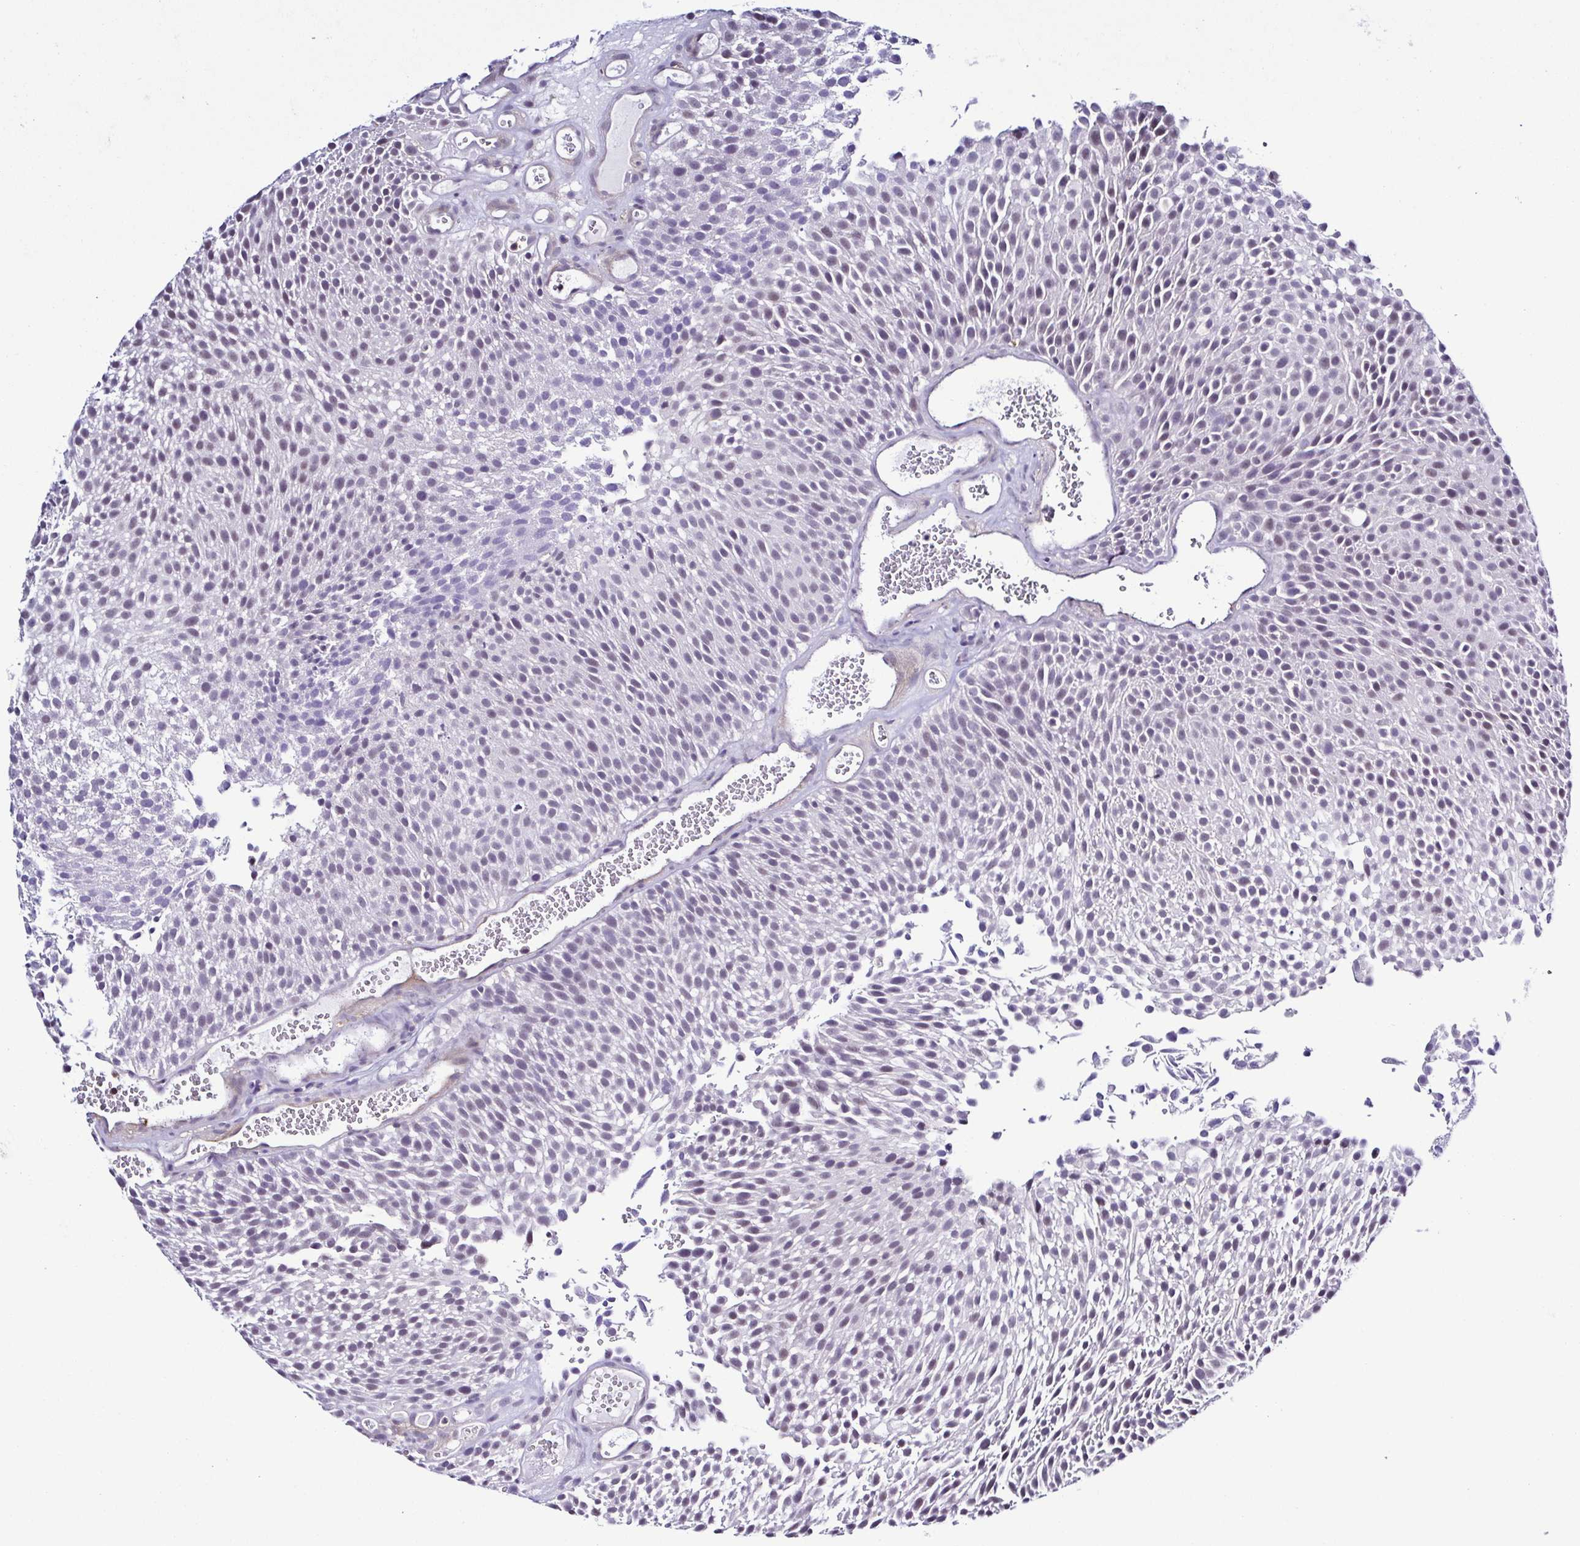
{"staining": {"intensity": "negative", "quantity": "none", "location": "none"}, "tissue": "urothelial cancer", "cell_type": "Tumor cells", "image_type": "cancer", "snomed": [{"axis": "morphology", "description": "Urothelial carcinoma, Low grade"}, {"axis": "topography", "description": "Urinary bladder"}], "caption": "Immunohistochemical staining of low-grade urothelial carcinoma demonstrates no significant expression in tumor cells.", "gene": "TNNT2", "patient": {"sex": "female", "age": 79}}